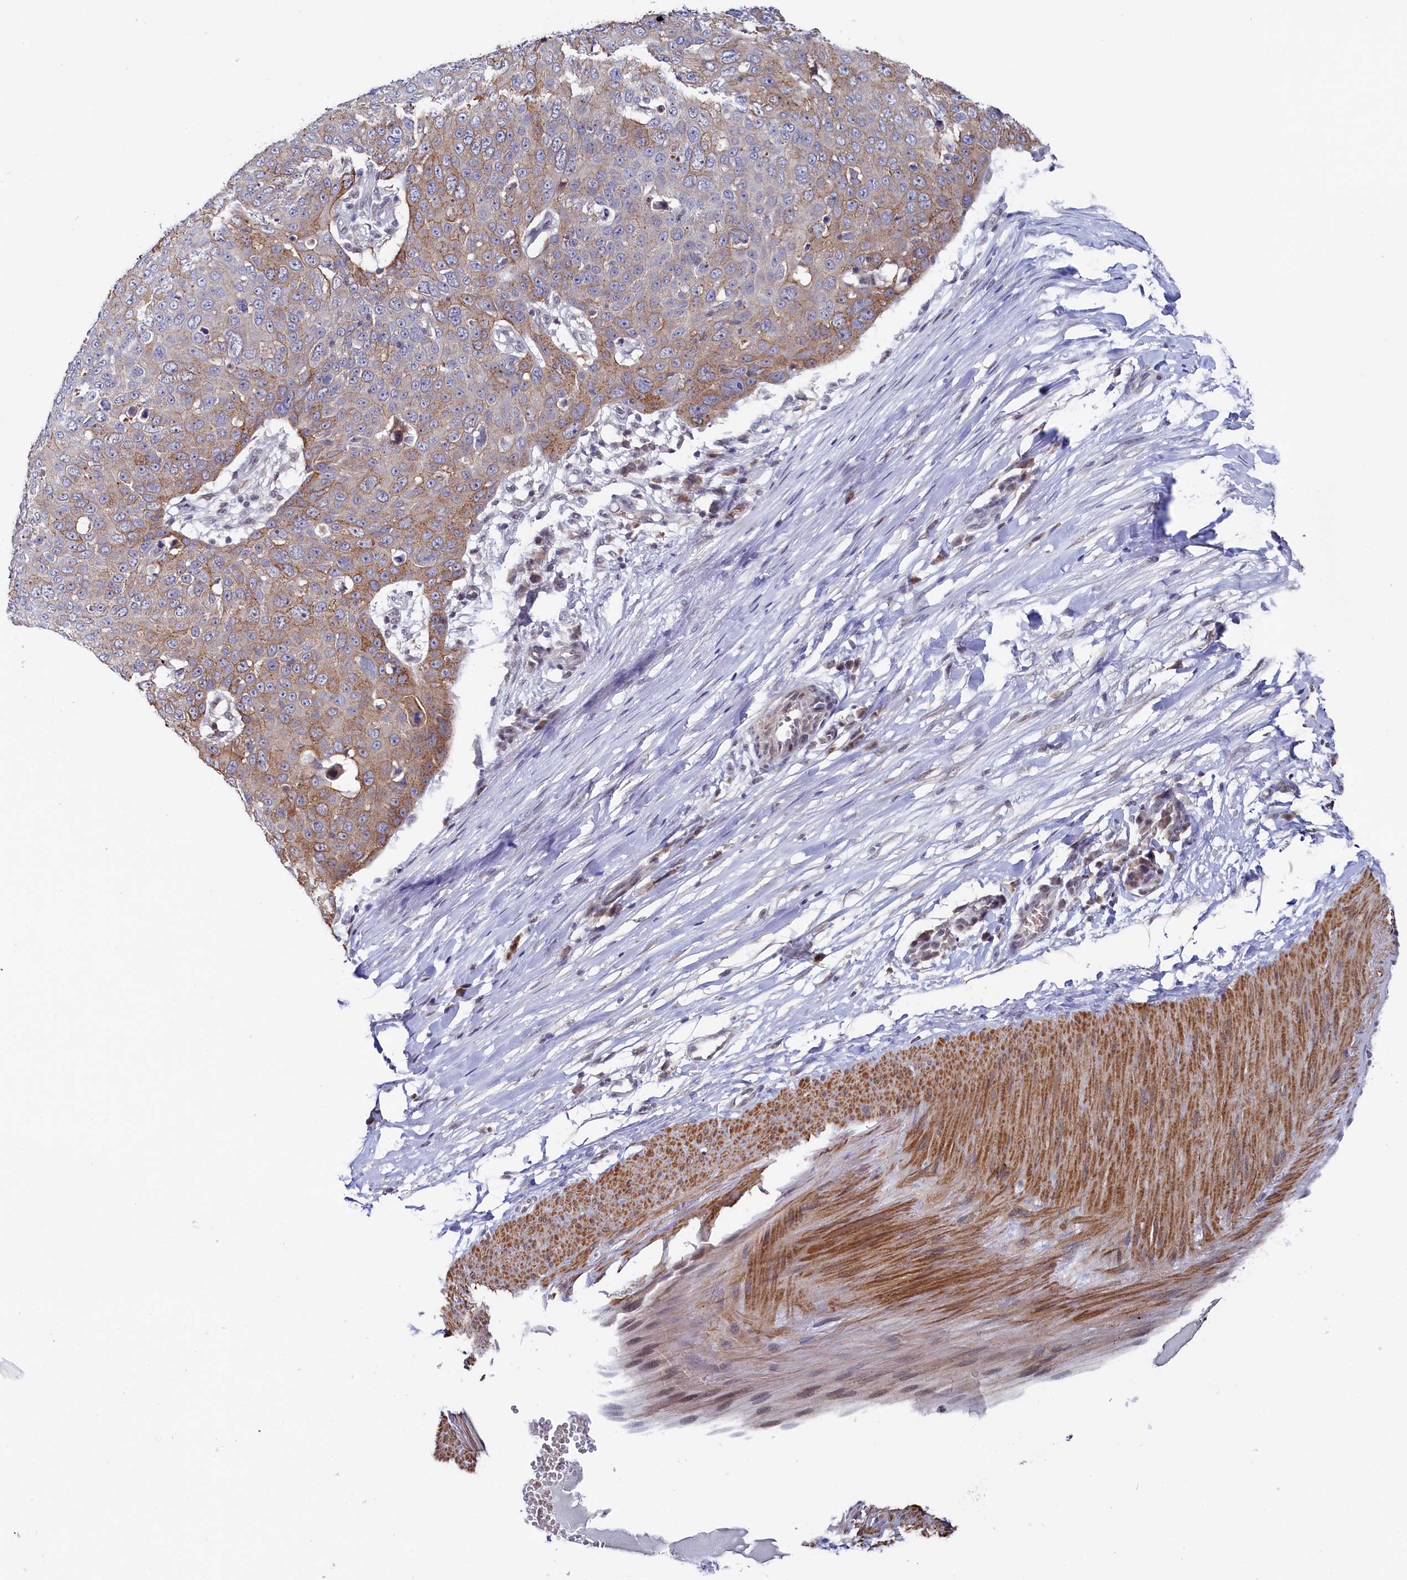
{"staining": {"intensity": "moderate", "quantity": "<25%", "location": "cytoplasmic/membranous"}, "tissue": "skin cancer", "cell_type": "Tumor cells", "image_type": "cancer", "snomed": [{"axis": "morphology", "description": "Squamous cell carcinoma, NOS"}, {"axis": "topography", "description": "Skin"}], "caption": "Human squamous cell carcinoma (skin) stained for a protein (brown) demonstrates moderate cytoplasmic/membranous positive expression in approximately <25% of tumor cells.", "gene": "TIGD4", "patient": {"sex": "male", "age": 71}}